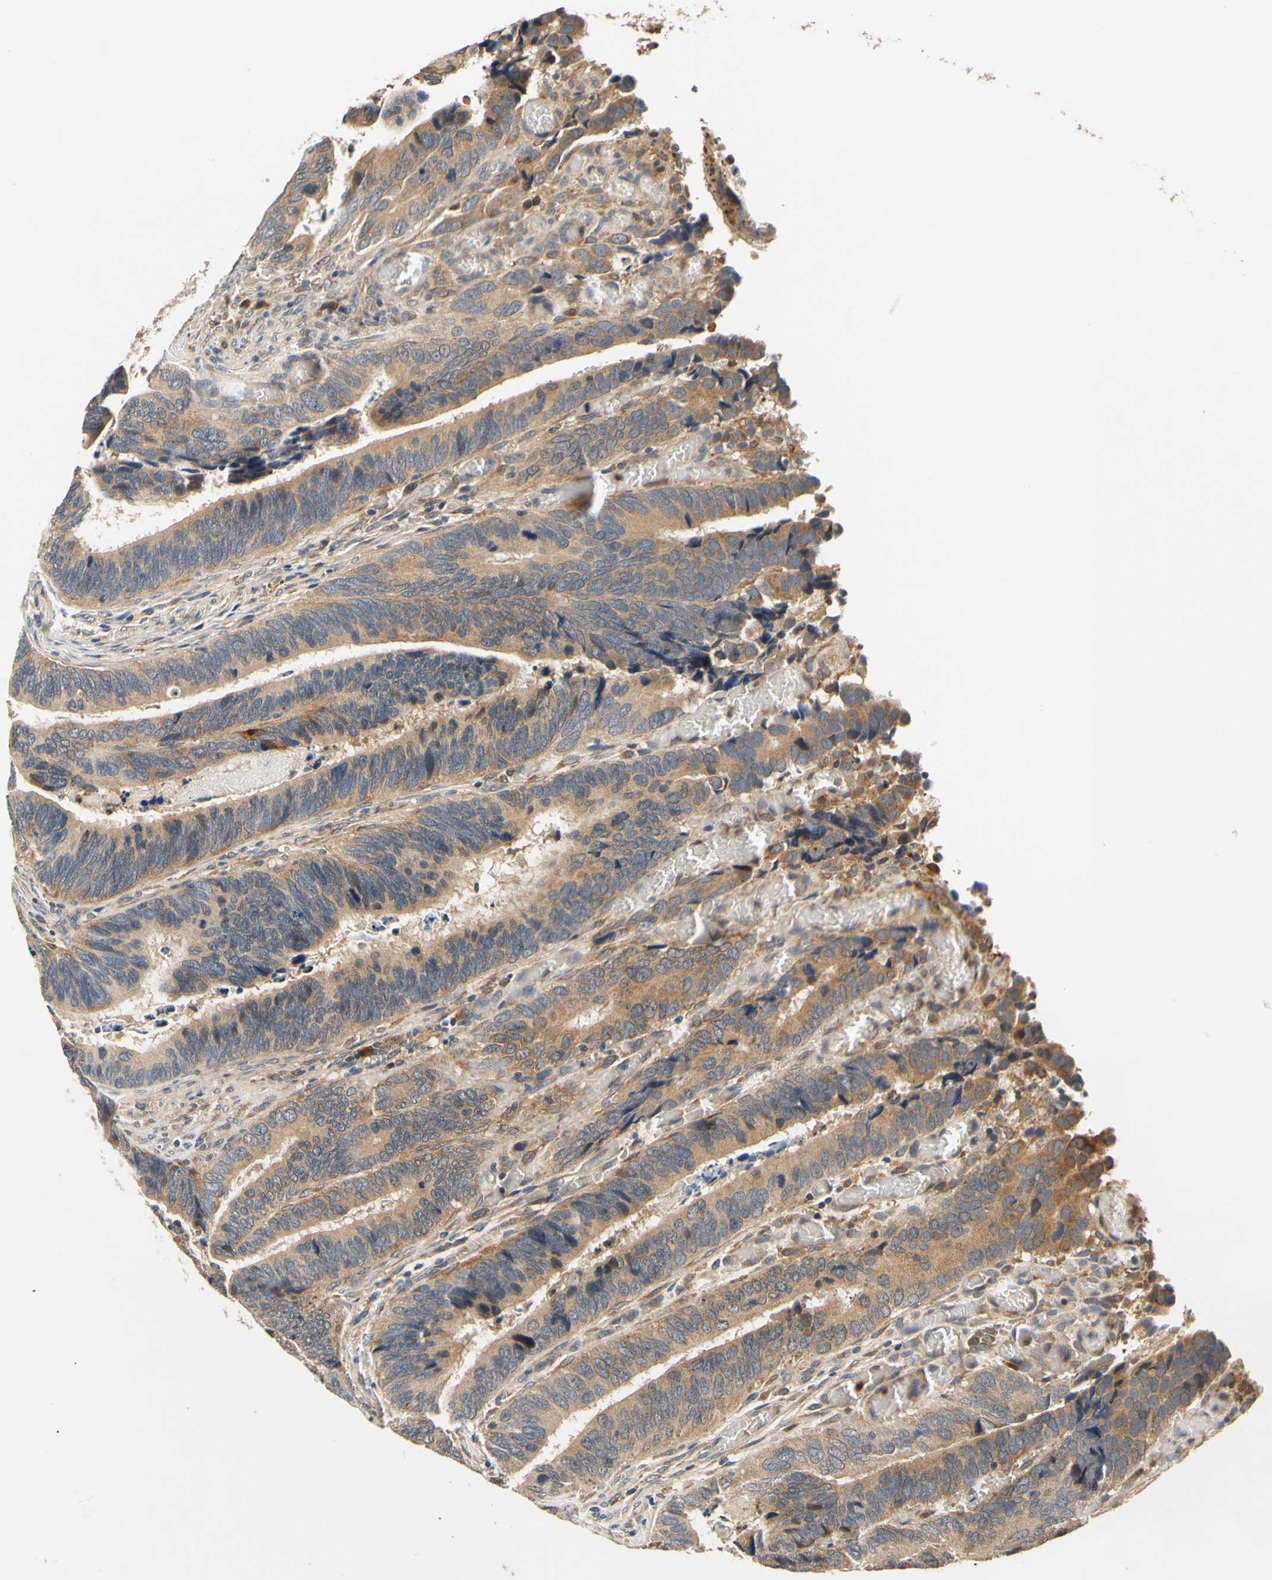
{"staining": {"intensity": "moderate", "quantity": "25%-75%", "location": "cytoplasmic/membranous"}, "tissue": "colorectal cancer", "cell_type": "Tumor cells", "image_type": "cancer", "snomed": [{"axis": "morphology", "description": "Adenocarcinoma, NOS"}, {"axis": "topography", "description": "Colon"}], "caption": "Protein analysis of colorectal adenocarcinoma tissue displays moderate cytoplasmic/membranous positivity in approximately 25%-75% of tumor cells. The protein of interest is shown in brown color, while the nuclei are stained blue.", "gene": "PLA2G4A", "patient": {"sex": "male", "age": 72}}